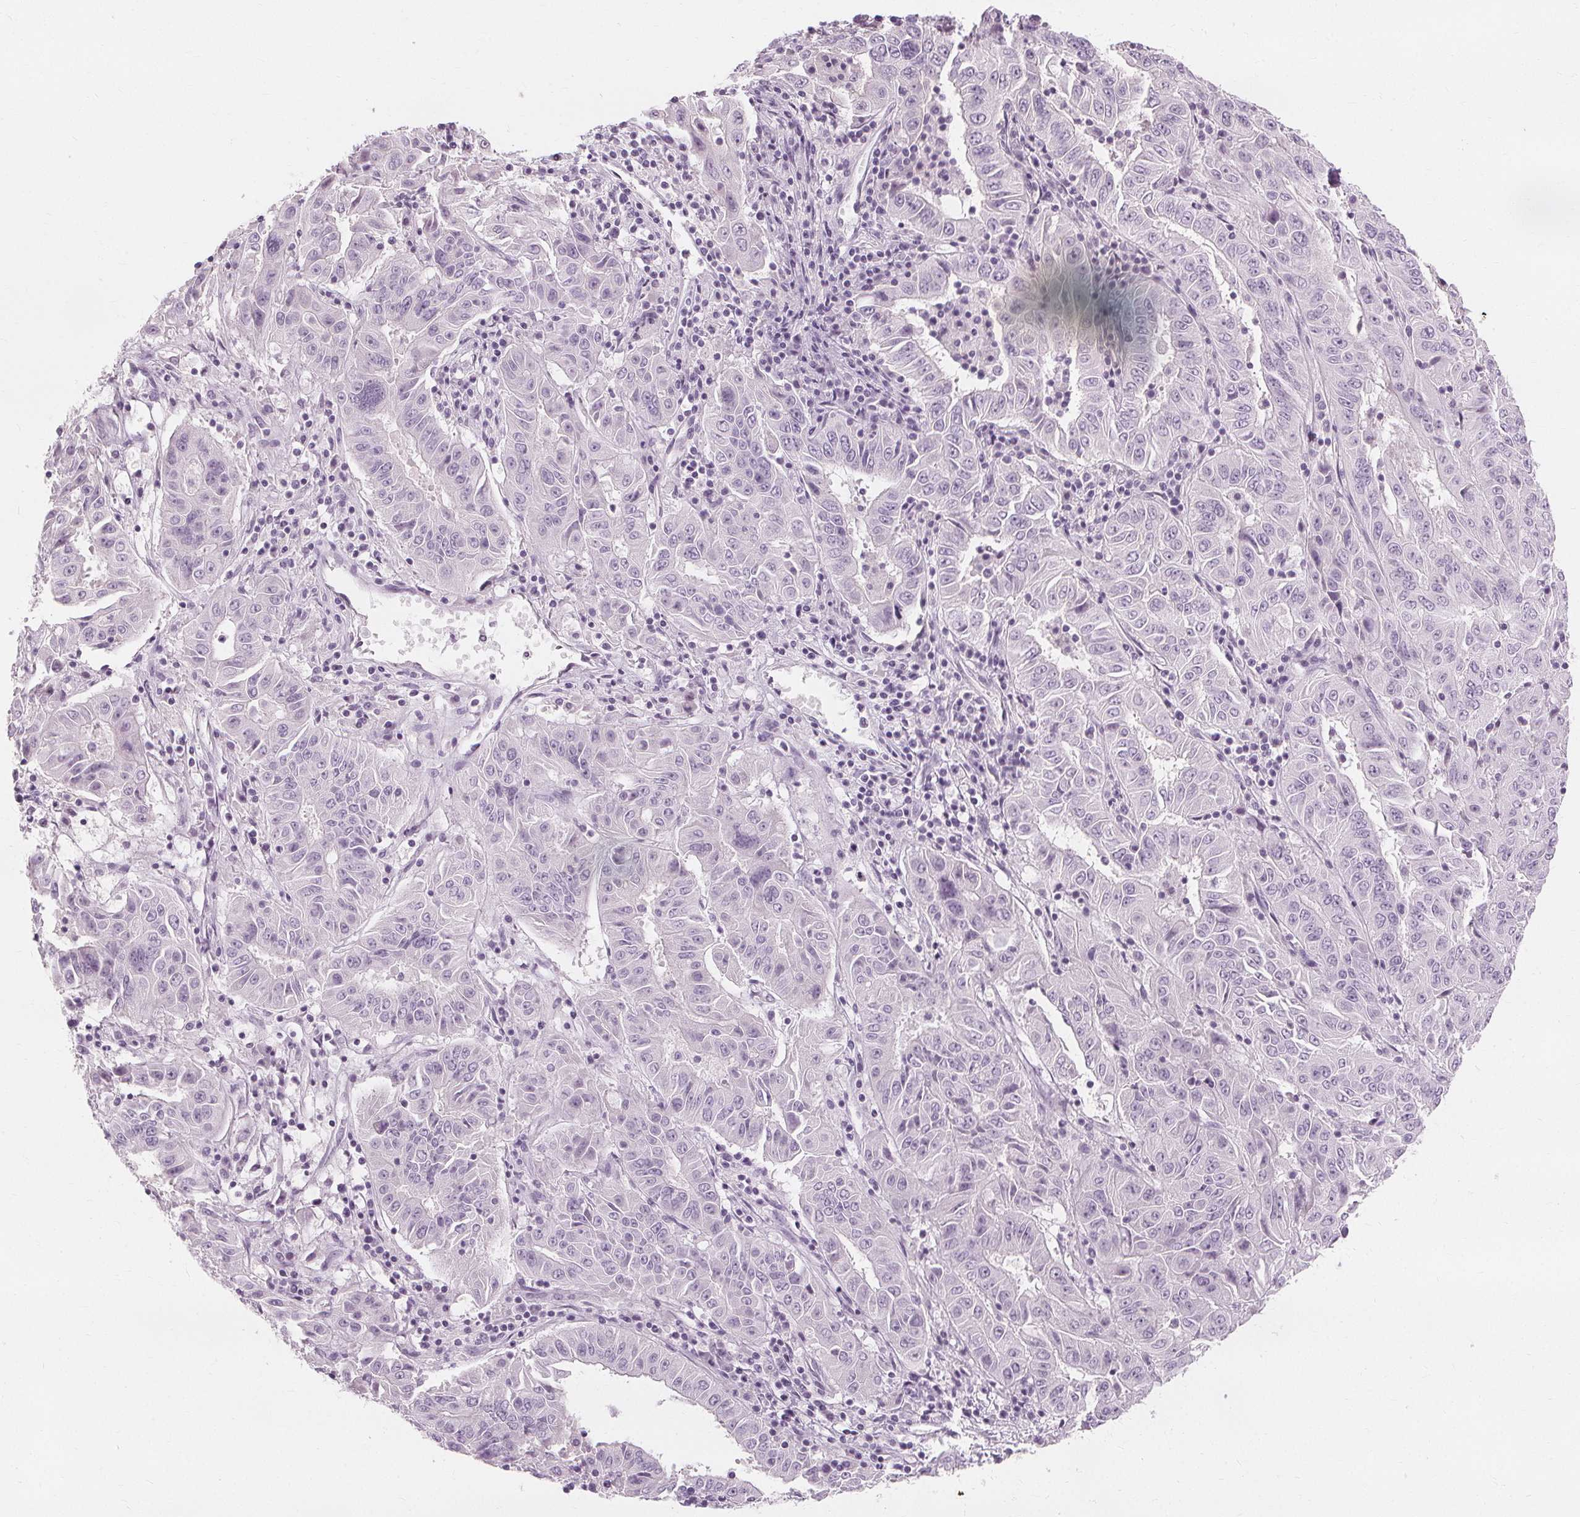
{"staining": {"intensity": "negative", "quantity": "none", "location": "none"}, "tissue": "pancreatic cancer", "cell_type": "Tumor cells", "image_type": "cancer", "snomed": [{"axis": "morphology", "description": "Adenocarcinoma, NOS"}, {"axis": "topography", "description": "Pancreas"}], "caption": "This is an IHC micrograph of adenocarcinoma (pancreatic). There is no positivity in tumor cells.", "gene": "MUC12", "patient": {"sex": "male", "age": 63}}